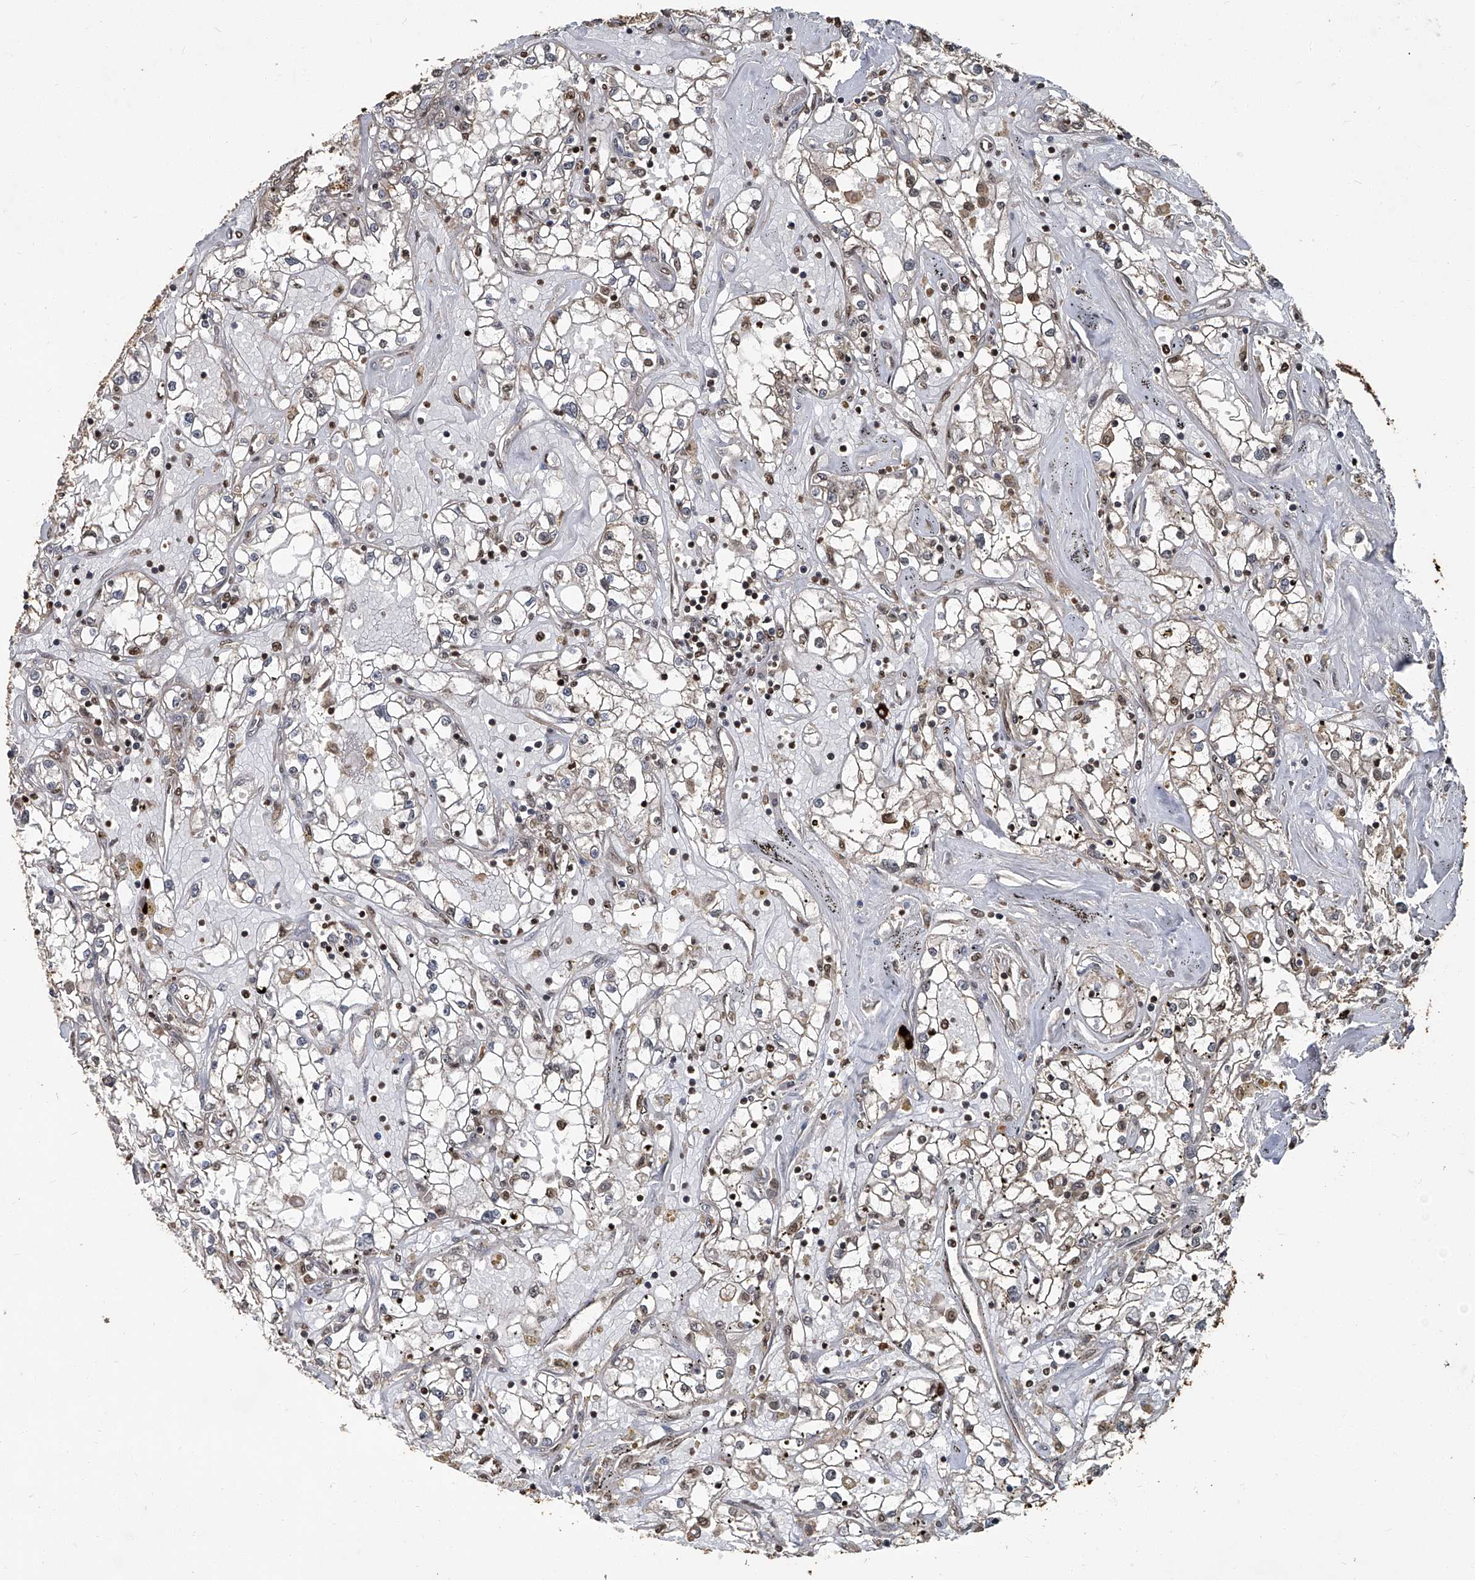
{"staining": {"intensity": "negative", "quantity": "none", "location": "none"}, "tissue": "renal cancer", "cell_type": "Tumor cells", "image_type": "cancer", "snomed": [{"axis": "morphology", "description": "Adenocarcinoma, NOS"}, {"axis": "topography", "description": "Kidney"}], "caption": "An image of human renal cancer (adenocarcinoma) is negative for staining in tumor cells.", "gene": "GPR132", "patient": {"sex": "male", "age": 56}}